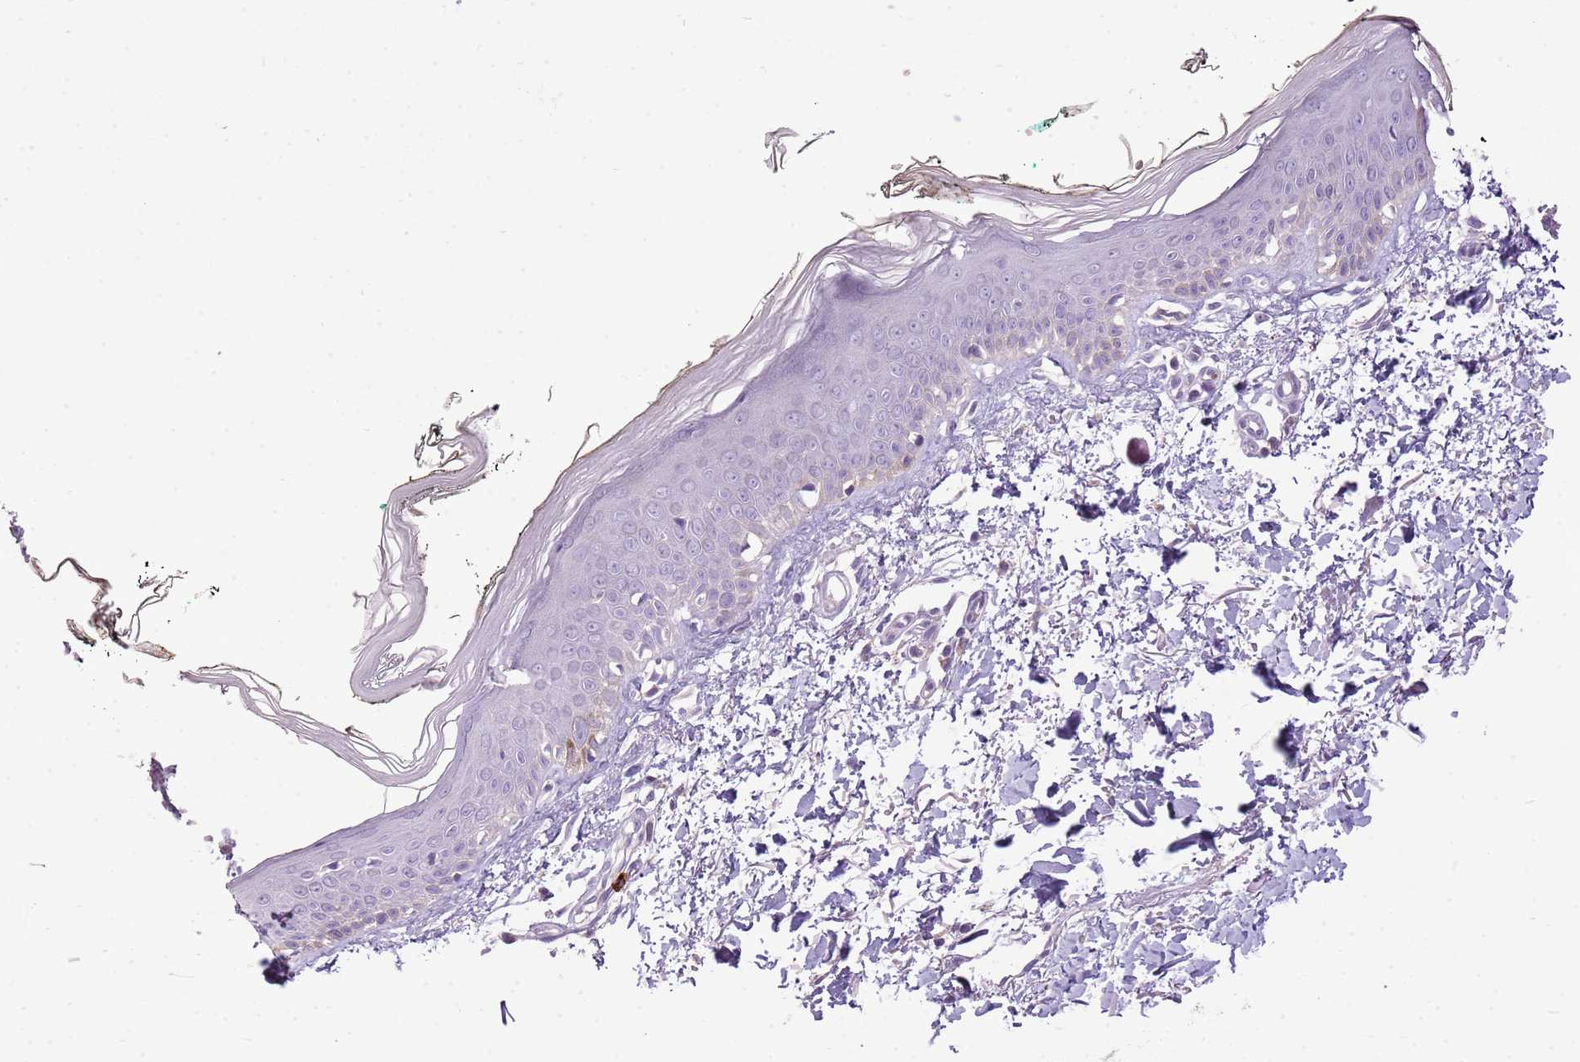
{"staining": {"intensity": "negative", "quantity": "none", "location": "none"}, "tissue": "skin", "cell_type": "Fibroblasts", "image_type": "normal", "snomed": [{"axis": "morphology", "description": "Normal tissue, NOS"}, {"axis": "topography", "description": "Skin"}], "caption": "Image shows no significant protein expression in fibroblasts of unremarkable skin.", "gene": "SCAMP5", "patient": {"sex": "male", "age": 62}}